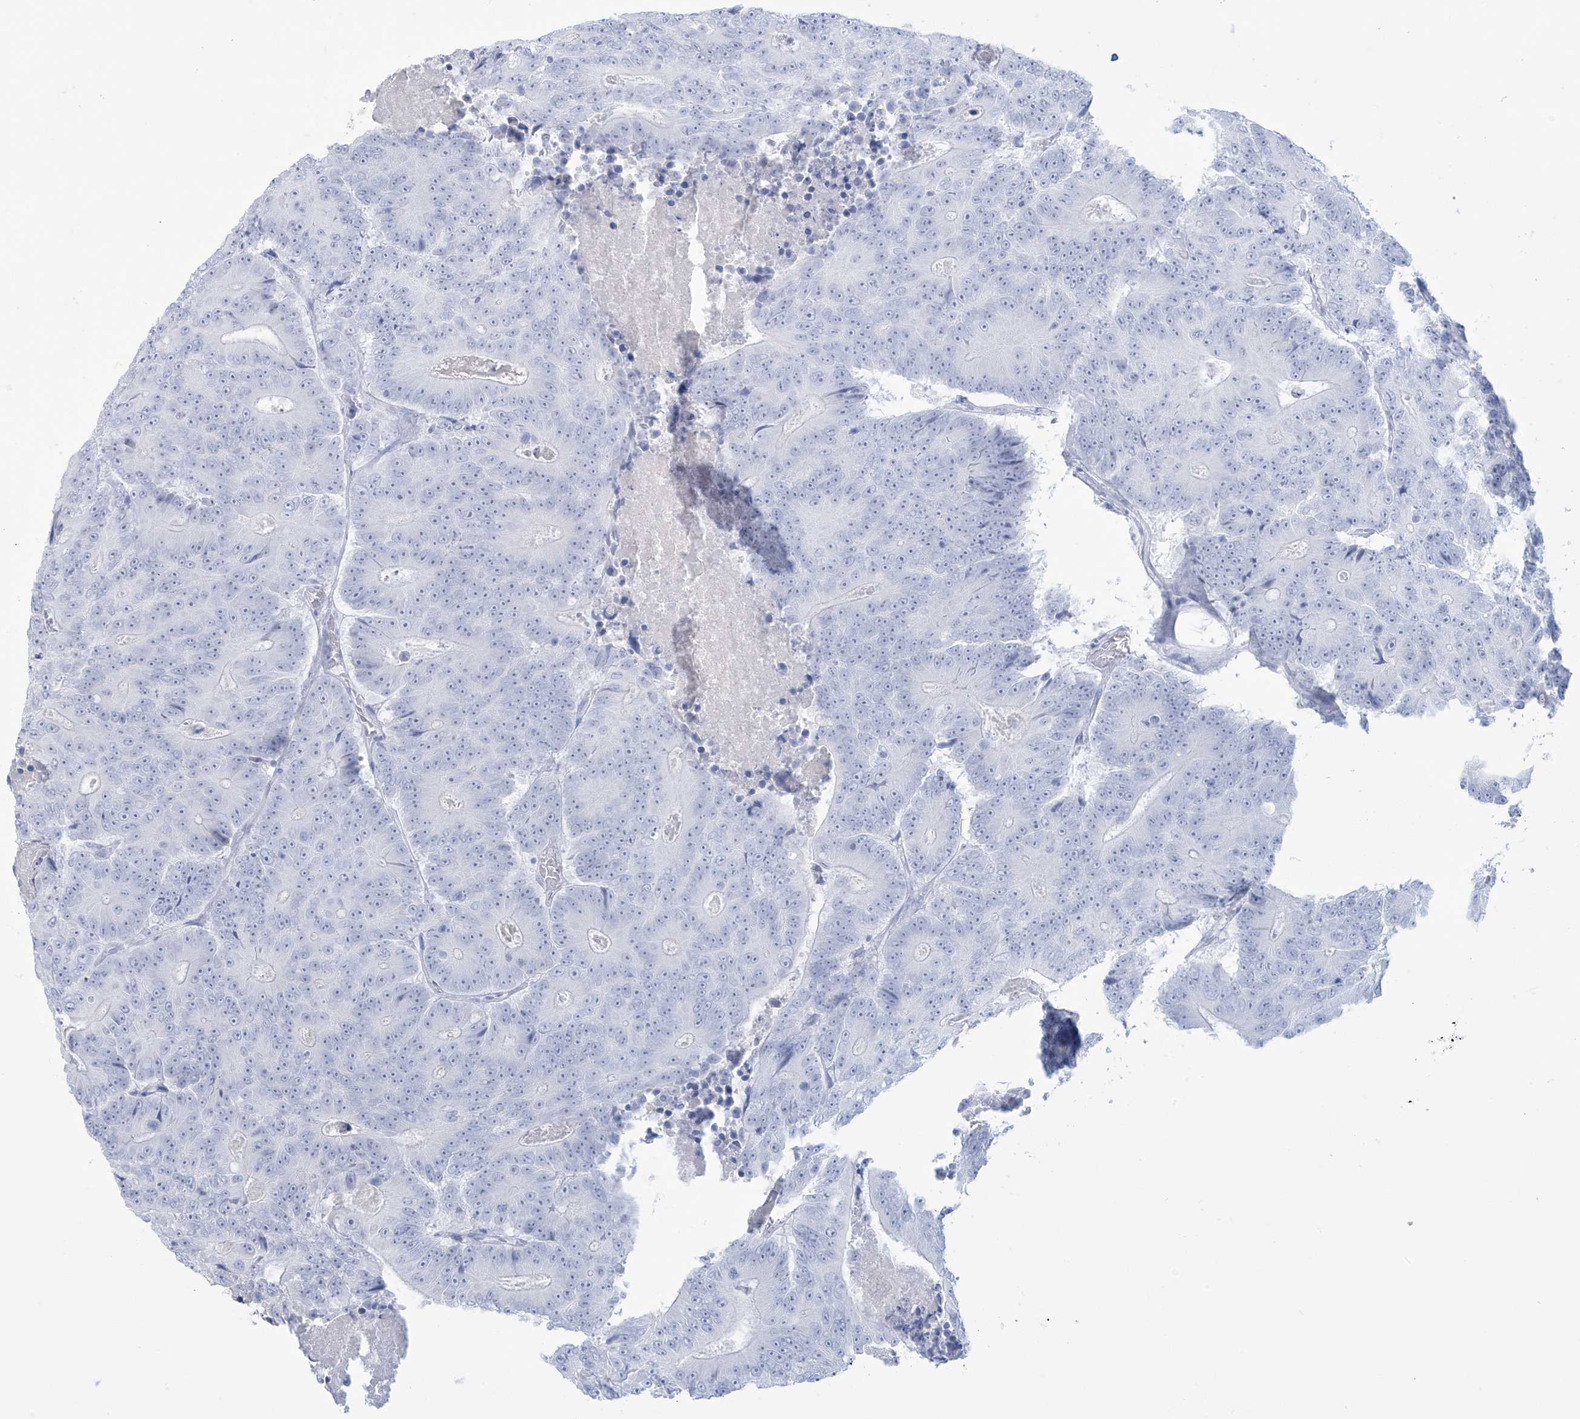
{"staining": {"intensity": "negative", "quantity": "none", "location": "none"}, "tissue": "colorectal cancer", "cell_type": "Tumor cells", "image_type": "cancer", "snomed": [{"axis": "morphology", "description": "Adenocarcinoma, NOS"}, {"axis": "topography", "description": "Colon"}], "caption": "Colorectal adenocarcinoma stained for a protein using IHC displays no positivity tumor cells.", "gene": "AGXT", "patient": {"sex": "male", "age": 83}}